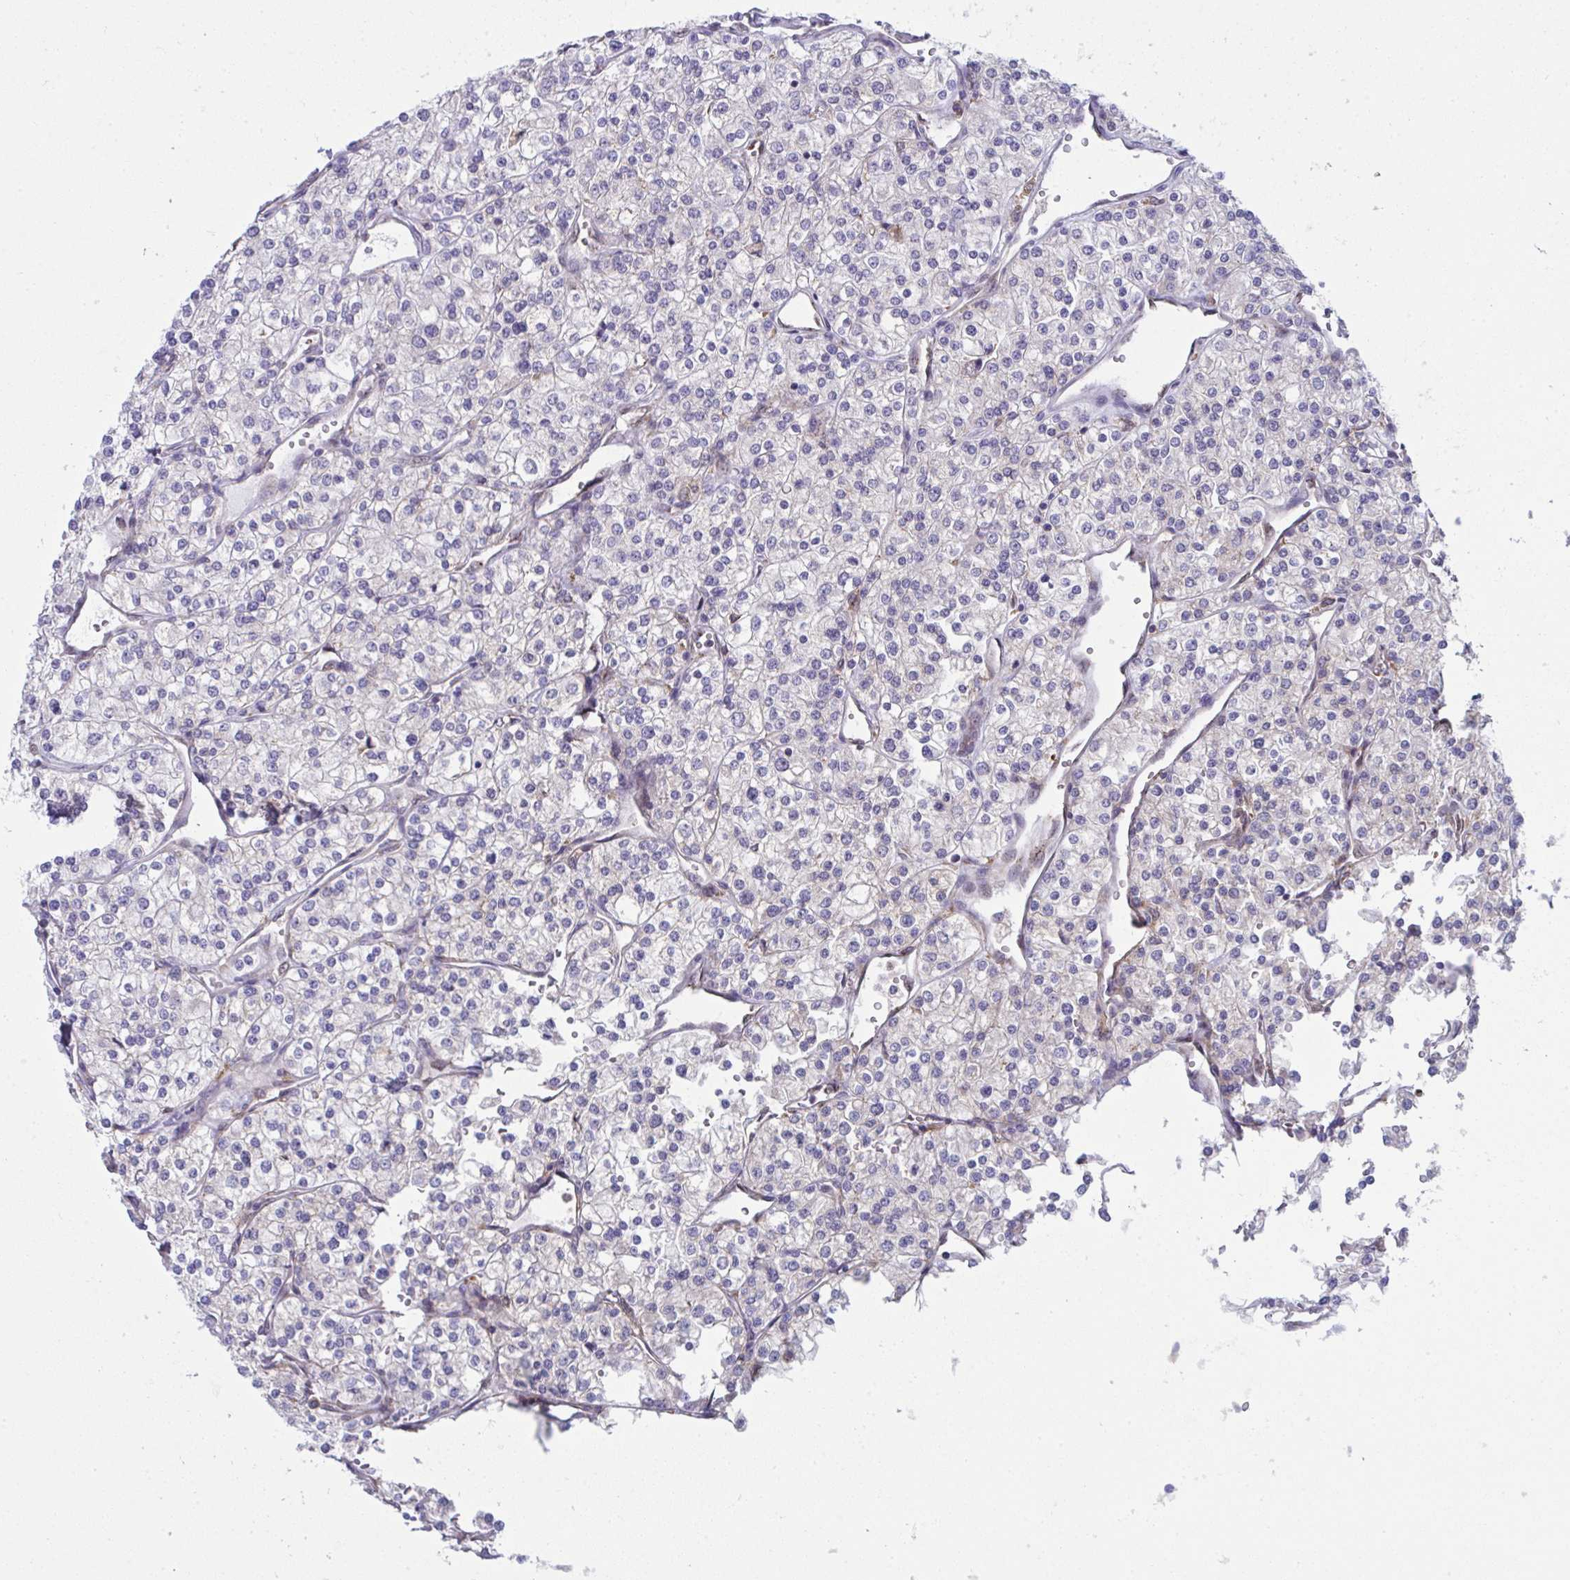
{"staining": {"intensity": "negative", "quantity": "none", "location": "none"}, "tissue": "renal cancer", "cell_type": "Tumor cells", "image_type": "cancer", "snomed": [{"axis": "morphology", "description": "Adenocarcinoma, NOS"}, {"axis": "topography", "description": "Kidney"}], "caption": "High power microscopy photomicrograph of an immunohistochemistry (IHC) photomicrograph of renal cancer, revealing no significant positivity in tumor cells. Brightfield microscopy of immunohistochemistry stained with DAB (brown) and hematoxylin (blue), captured at high magnification.", "gene": "ALDH16A1", "patient": {"sex": "male", "age": 80}}